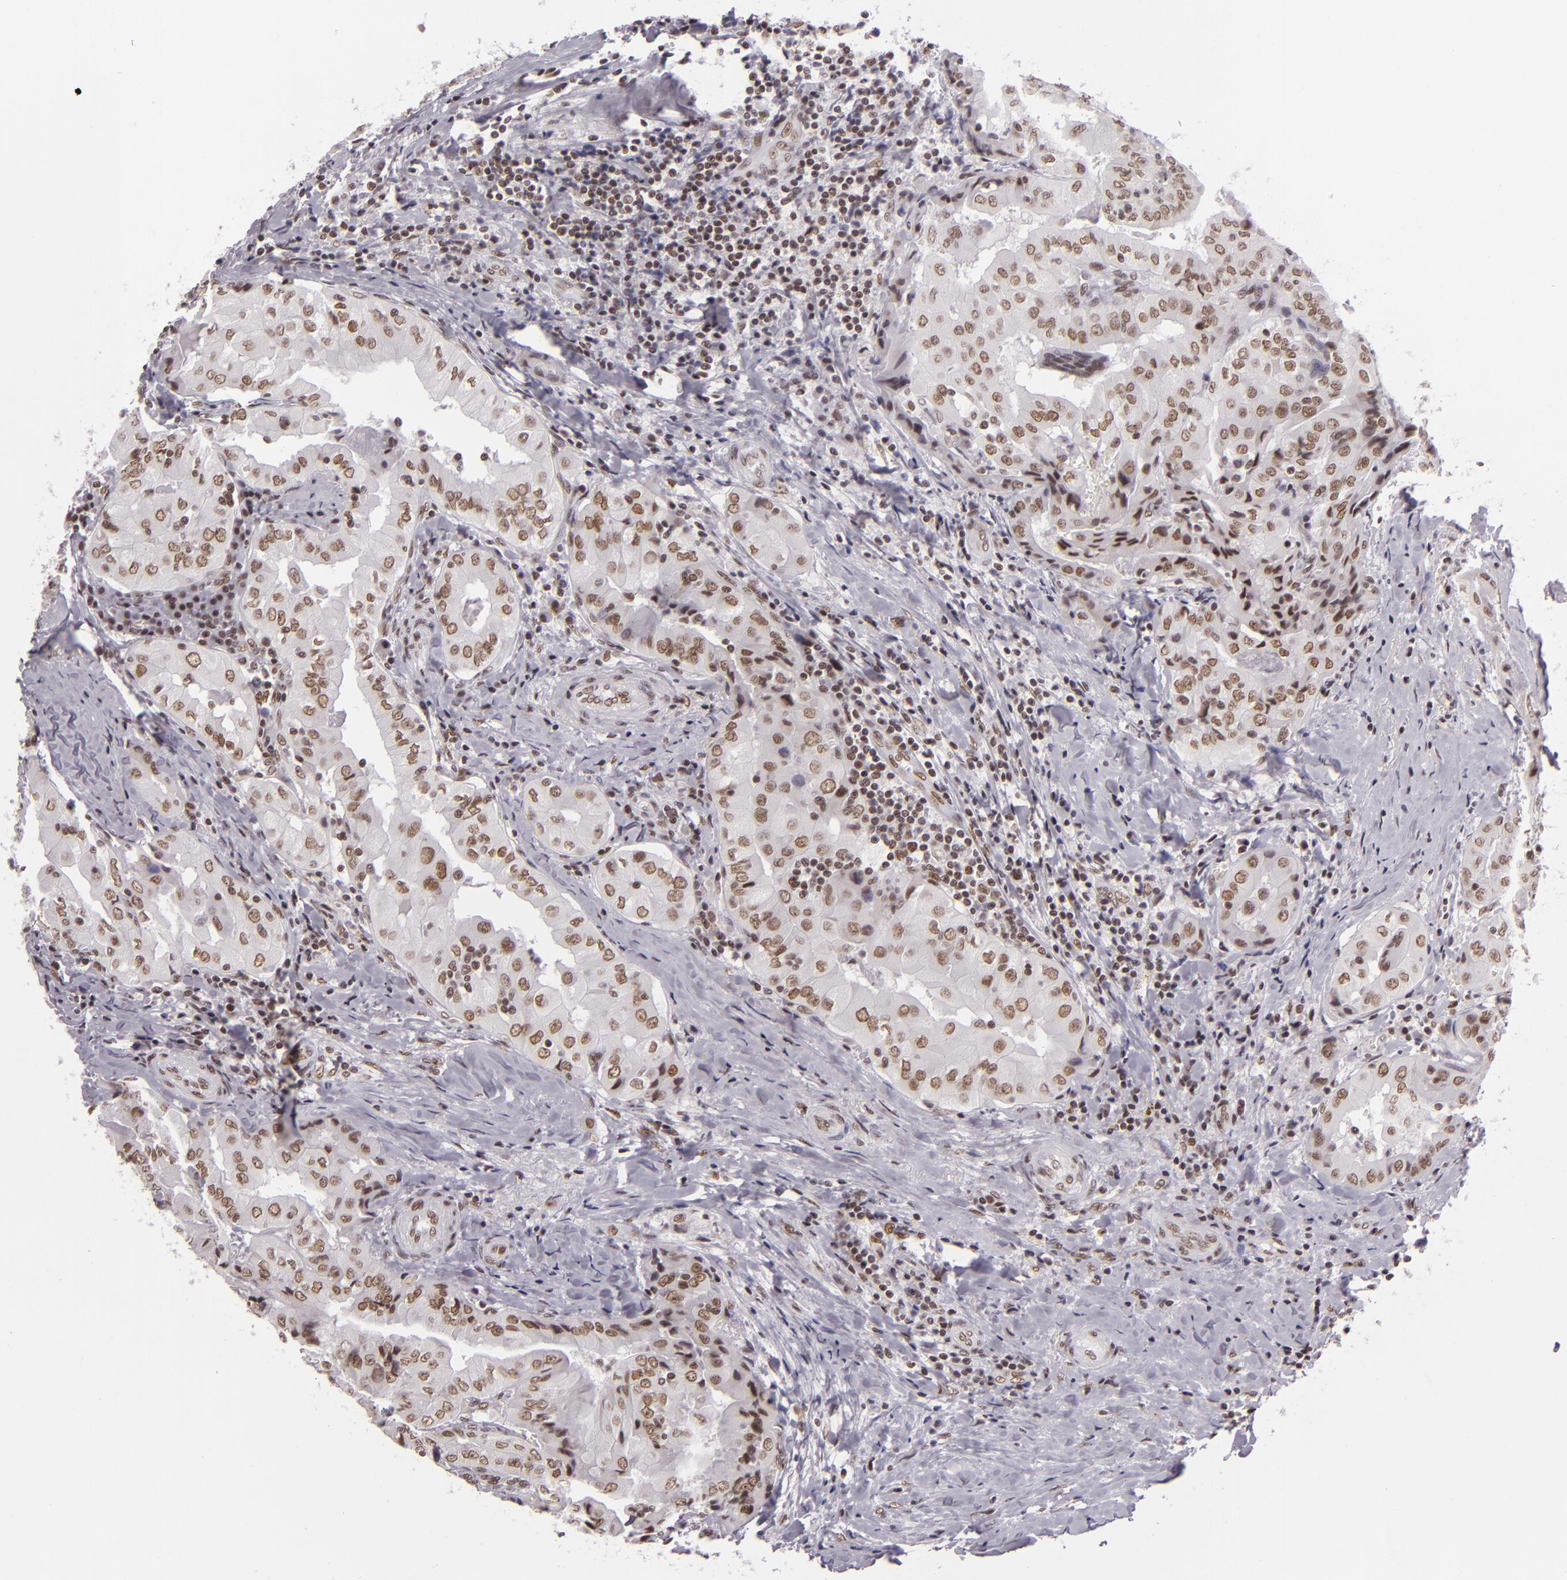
{"staining": {"intensity": "moderate", "quantity": ">75%", "location": "nuclear"}, "tissue": "thyroid cancer", "cell_type": "Tumor cells", "image_type": "cancer", "snomed": [{"axis": "morphology", "description": "Papillary adenocarcinoma, NOS"}, {"axis": "topography", "description": "Thyroid gland"}], "caption": "IHC of thyroid cancer exhibits medium levels of moderate nuclear staining in approximately >75% of tumor cells.", "gene": "BRD8", "patient": {"sex": "female", "age": 71}}